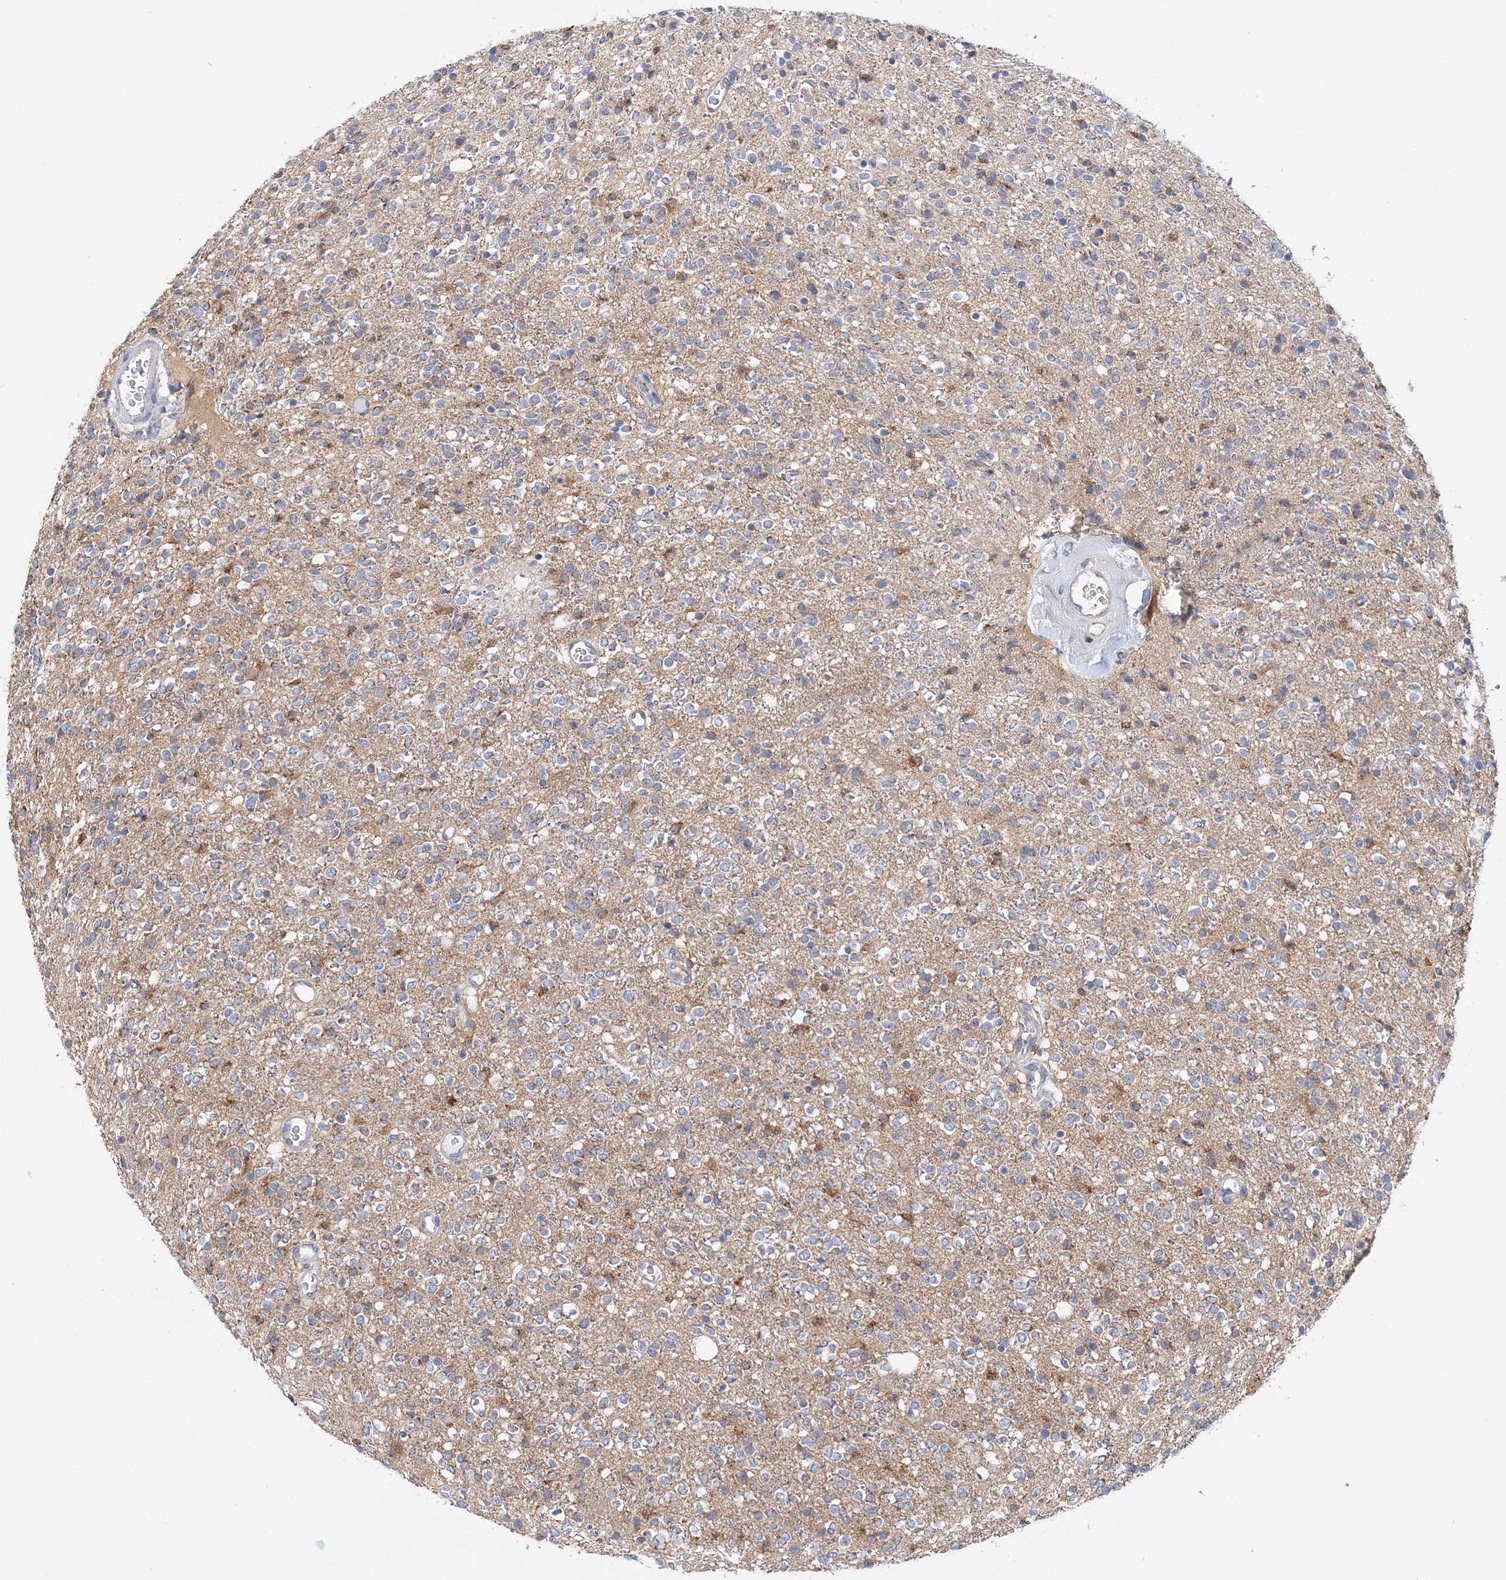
{"staining": {"intensity": "moderate", "quantity": "<25%", "location": "cytoplasmic/membranous"}, "tissue": "glioma", "cell_type": "Tumor cells", "image_type": "cancer", "snomed": [{"axis": "morphology", "description": "Glioma, malignant, High grade"}, {"axis": "topography", "description": "Brain"}], "caption": "The photomicrograph demonstrates staining of glioma, revealing moderate cytoplasmic/membranous protein staining (brown color) within tumor cells. Immunohistochemistry (ihc) stains the protein of interest in brown and the nuclei are stained blue.", "gene": "TTC32", "patient": {"sex": "male", "age": 34}}